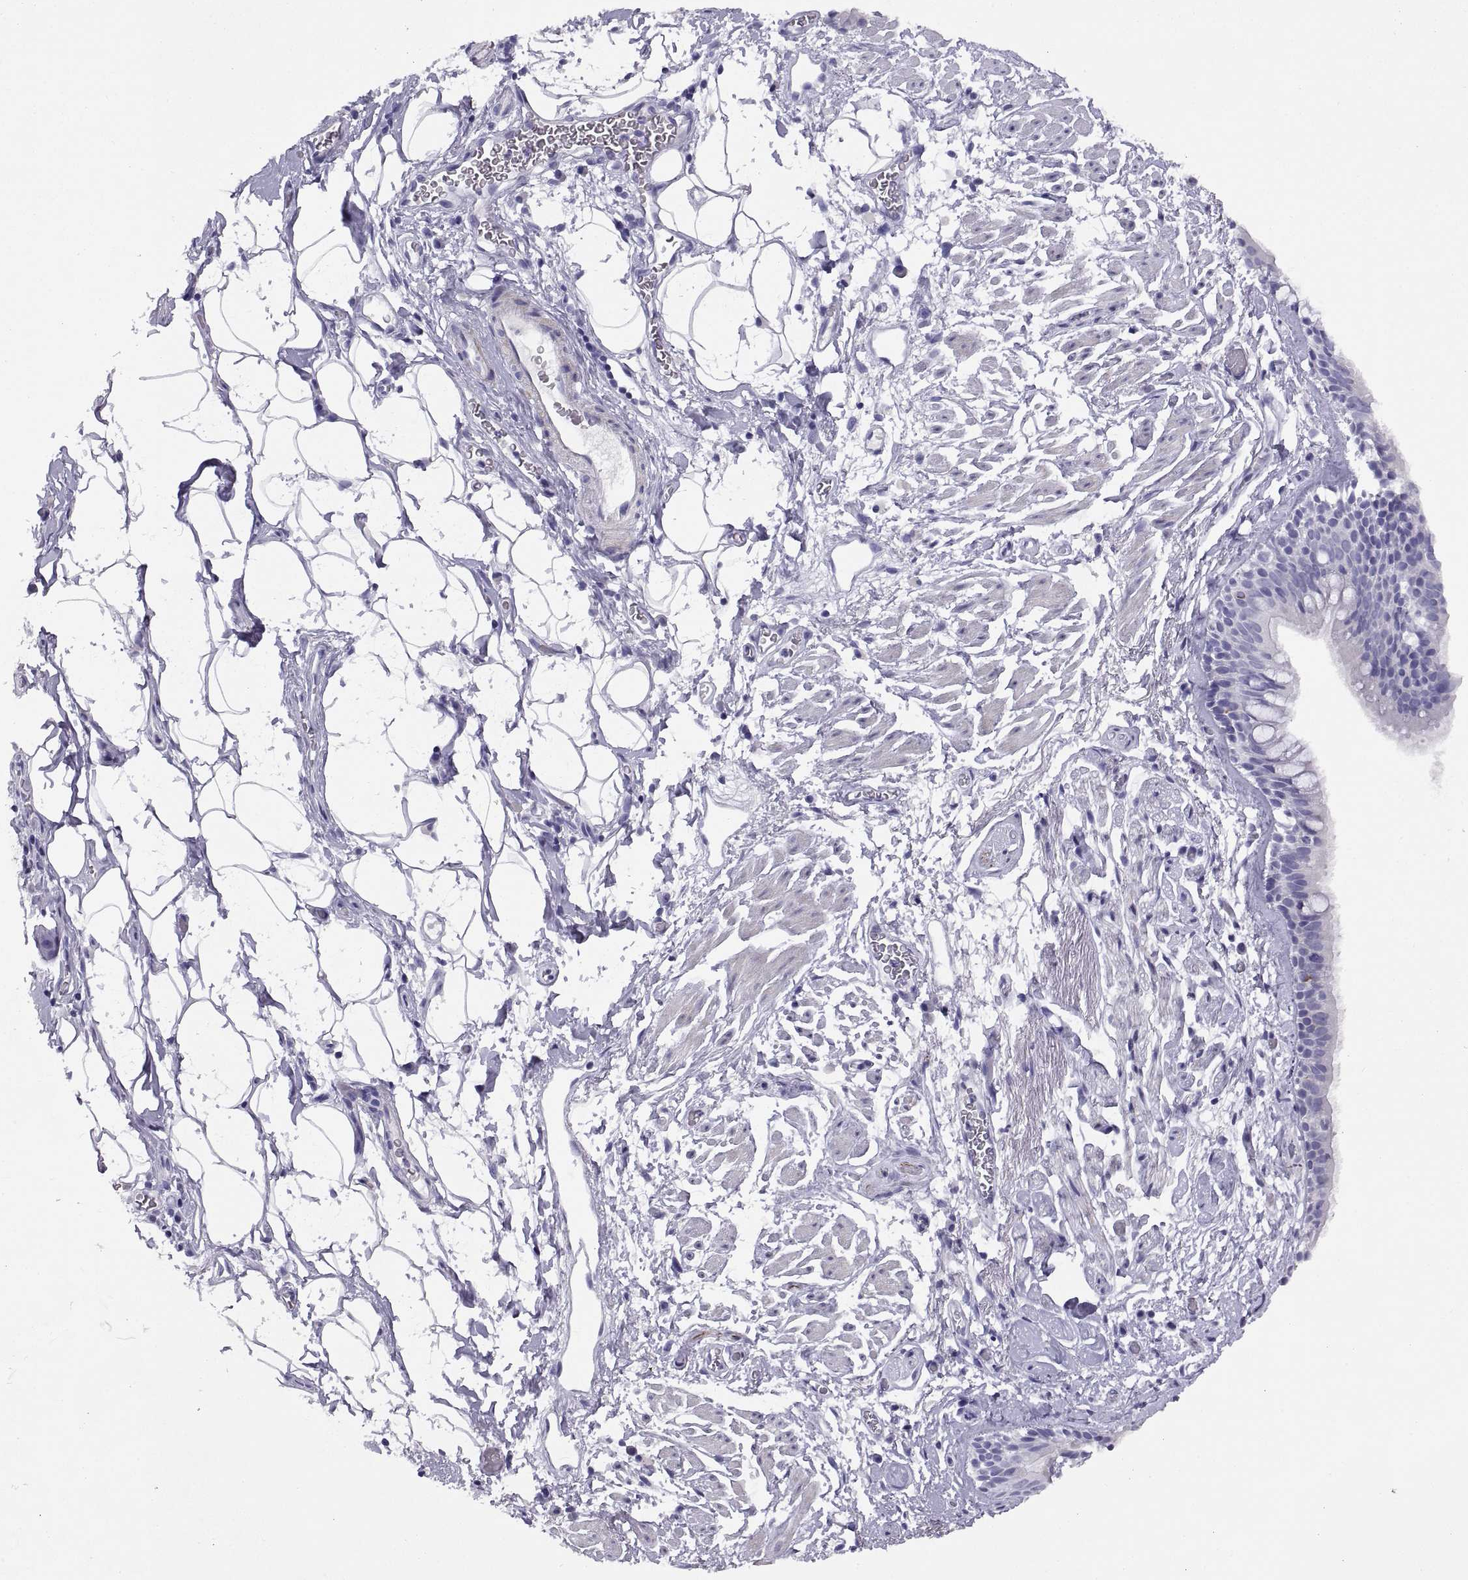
{"staining": {"intensity": "negative", "quantity": "none", "location": "none"}, "tissue": "bronchus", "cell_type": "Respiratory epithelial cells", "image_type": "normal", "snomed": [{"axis": "morphology", "description": "Normal tissue, NOS"}, {"axis": "topography", "description": "Cartilage tissue"}, {"axis": "topography", "description": "Bronchus"}], "caption": "DAB (3,3'-diaminobenzidine) immunohistochemical staining of unremarkable human bronchus demonstrates no significant positivity in respiratory epithelial cells. The staining was performed using DAB (3,3'-diaminobenzidine) to visualize the protein expression in brown, while the nuclei were stained in blue with hematoxylin (Magnification: 20x).", "gene": "RGS20", "patient": {"sex": "male", "age": 58}}